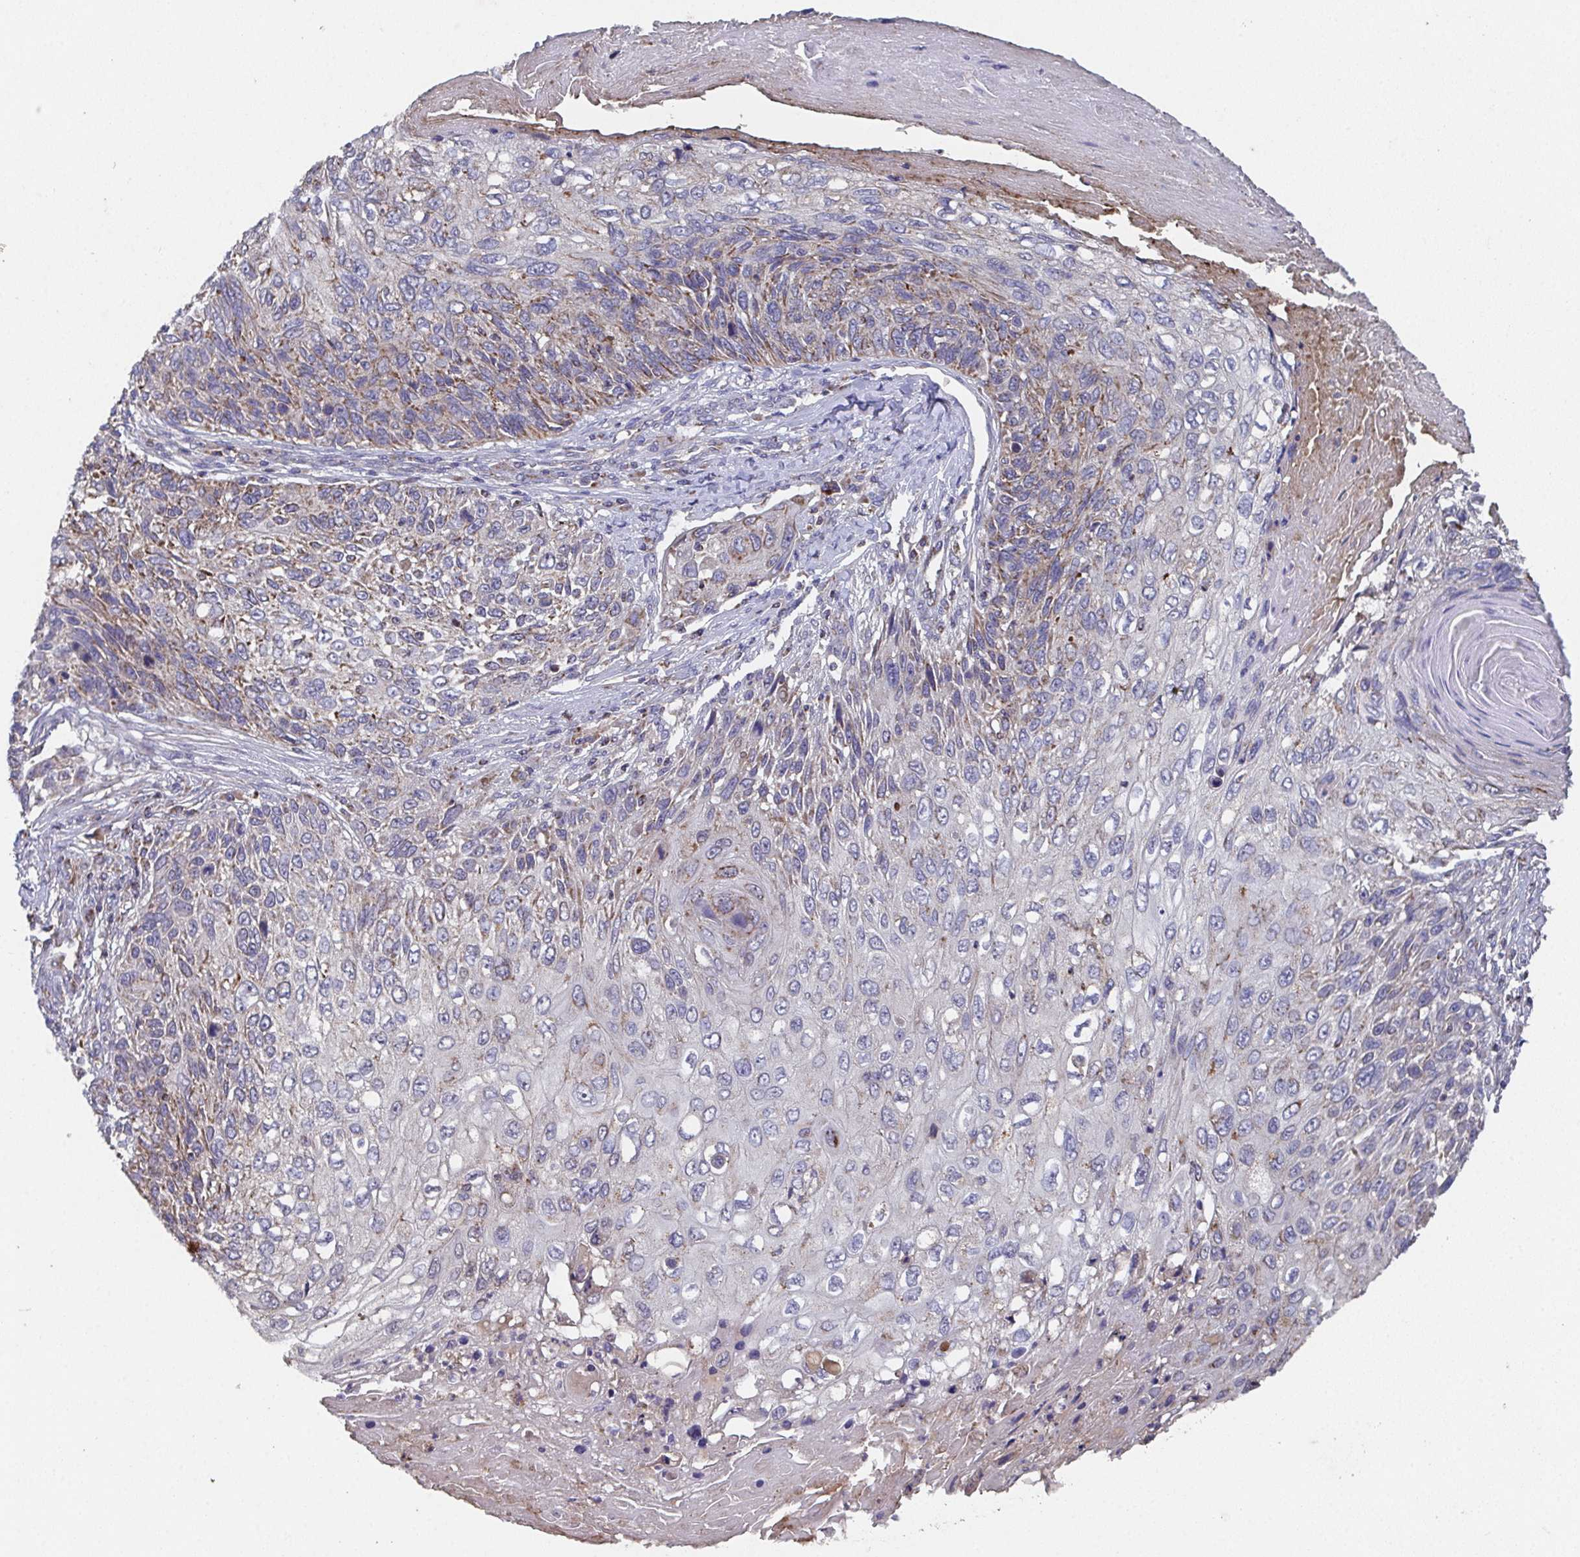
{"staining": {"intensity": "weak", "quantity": "<25%", "location": "cytoplasmic/membranous"}, "tissue": "skin cancer", "cell_type": "Tumor cells", "image_type": "cancer", "snomed": [{"axis": "morphology", "description": "Squamous cell carcinoma, NOS"}, {"axis": "topography", "description": "Skin"}], "caption": "Immunohistochemistry (IHC) micrograph of squamous cell carcinoma (skin) stained for a protein (brown), which displays no expression in tumor cells.", "gene": "MT-ND3", "patient": {"sex": "male", "age": 92}}